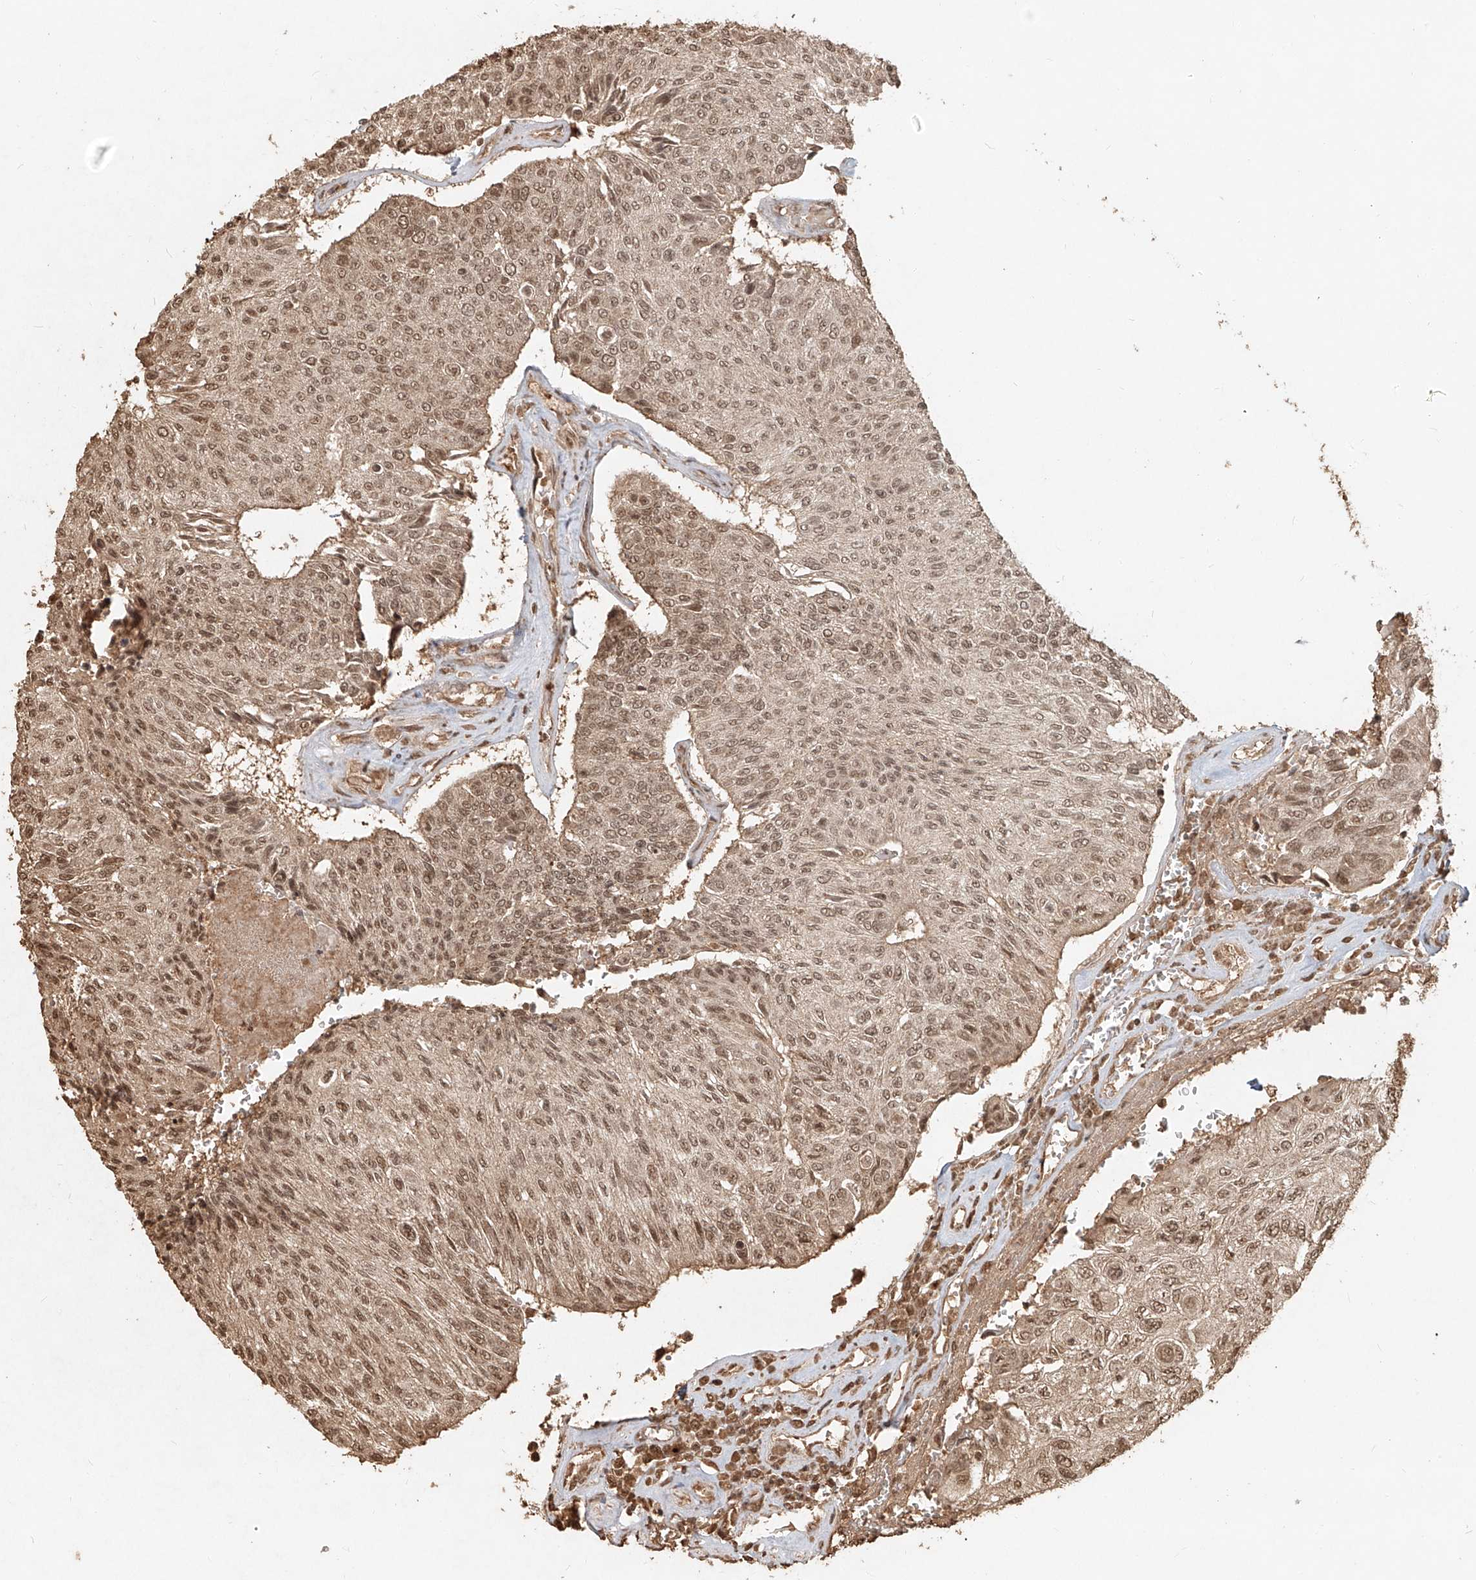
{"staining": {"intensity": "moderate", "quantity": ">75%", "location": "cytoplasmic/membranous,nuclear"}, "tissue": "urothelial cancer", "cell_type": "Tumor cells", "image_type": "cancer", "snomed": [{"axis": "morphology", "description": "Urothelial carcinoma, High grade"}, {"axis": "topography", "description": "Urinary bladder"}], "caption": "Tumor cells reveal medium levels of moderate cytoplasmic/membranous and nuclear positivity in approximately >75% of cells in urothelial cancer. The protein of interest is shown in brown color, while the nuclei are stained blue.", "gene": "UBE2K", "patient": {"sex": "male", "age": 66}}